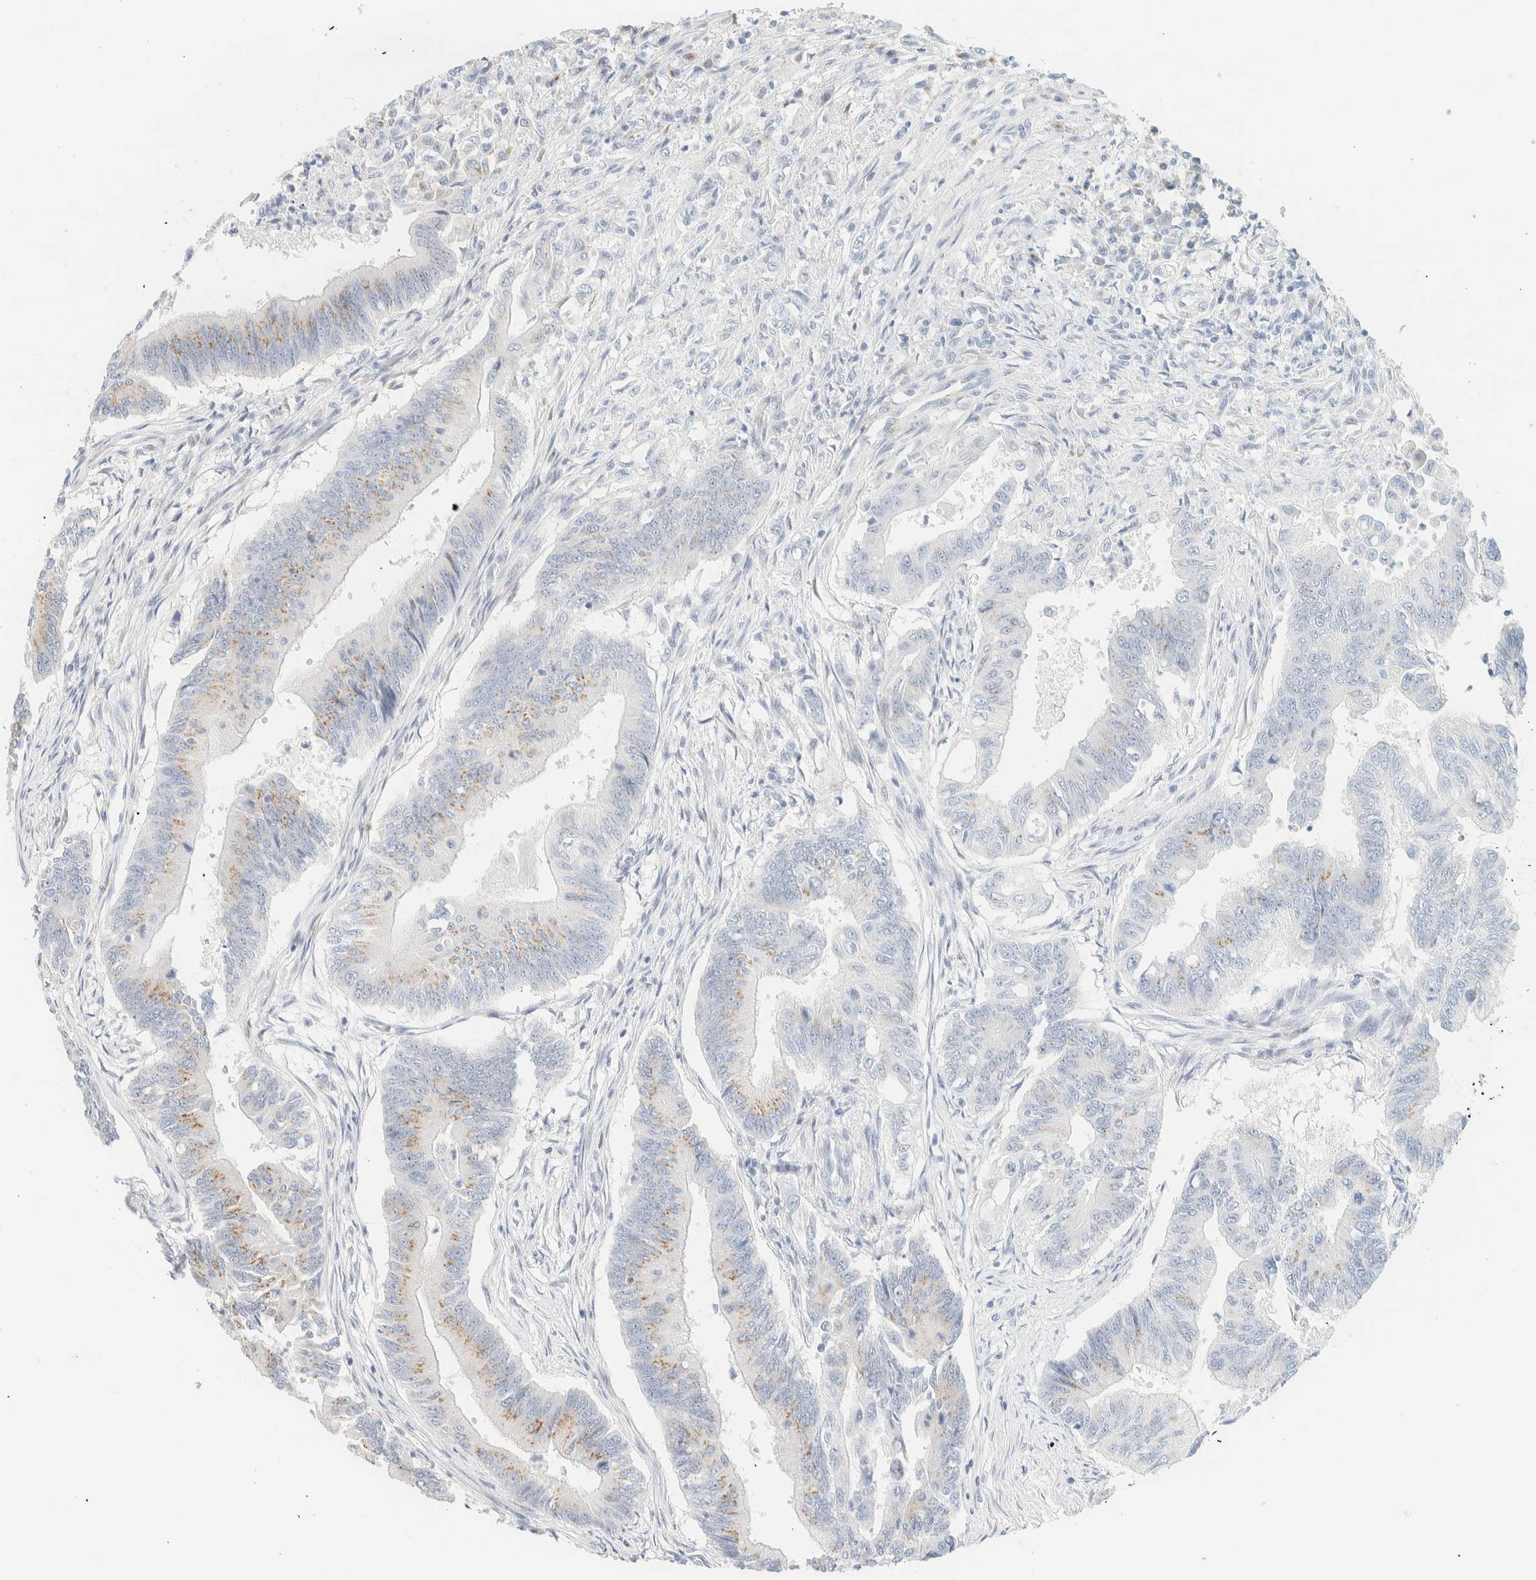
{"staining": {"intensity": "weak", "quantity": ">75%", "location": "cytoplasmic/membranous"}, "tissue": "colorectal cancer", "cell_type": "Tumor cells", "image_type": "cancer", "snomed": [{"axis": "morphology", "description": "Adenoma, NOS"}, {"axis": "morphology", "description": "Adenocarcinoma, NOS"}, {"axis": "topography", "description": "Colon"}], "caption": "Protein expression by immunohistochemistry displays weak cytoplasmic/membranous positivity in approximately >75% of tumor cells in adenoma (colorectal). Nuclei are stained in blue.", "gene": "SPNS3", "patient": {"sex": "male", "age": 79}}